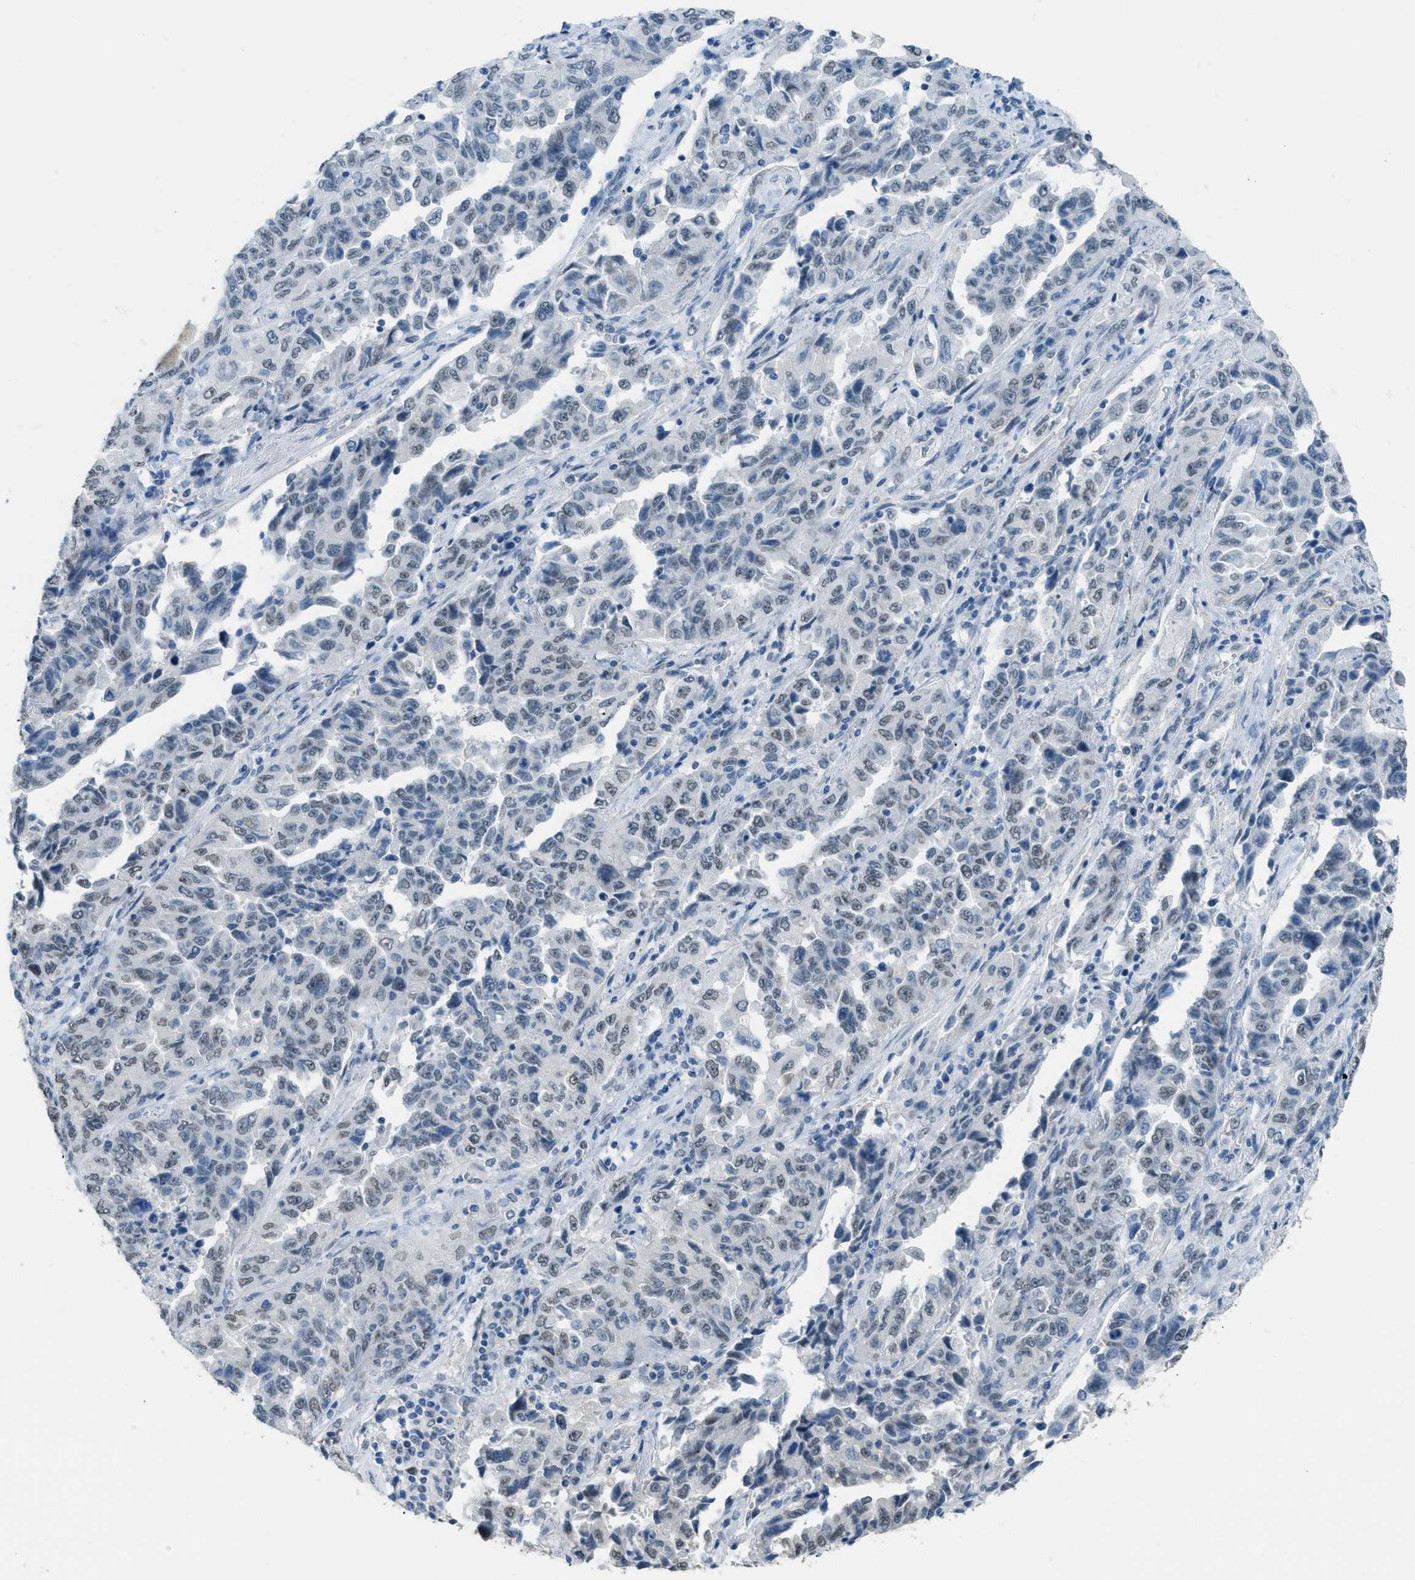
{"staining": {"intensity": "weak", "quantity": "<25%", "location": "nuclear"}, "tissue": "lung cancer", "cell_type": "Tumor cells", "image_type": "cancer", "snomed": [{"axis": "morphology", "description": "Adenocarcinoma, NOS"}, {"axis": "topography", "description": "Lung"}], "caption": "High magnification brightfield microscopy of lung cancer stained with DAB (brown) and counterstained with hematoxylin (blue): tumor cells show no significant positivity.", "gene": "TTC13", "patient": {"sex": "female", "age": 51}}